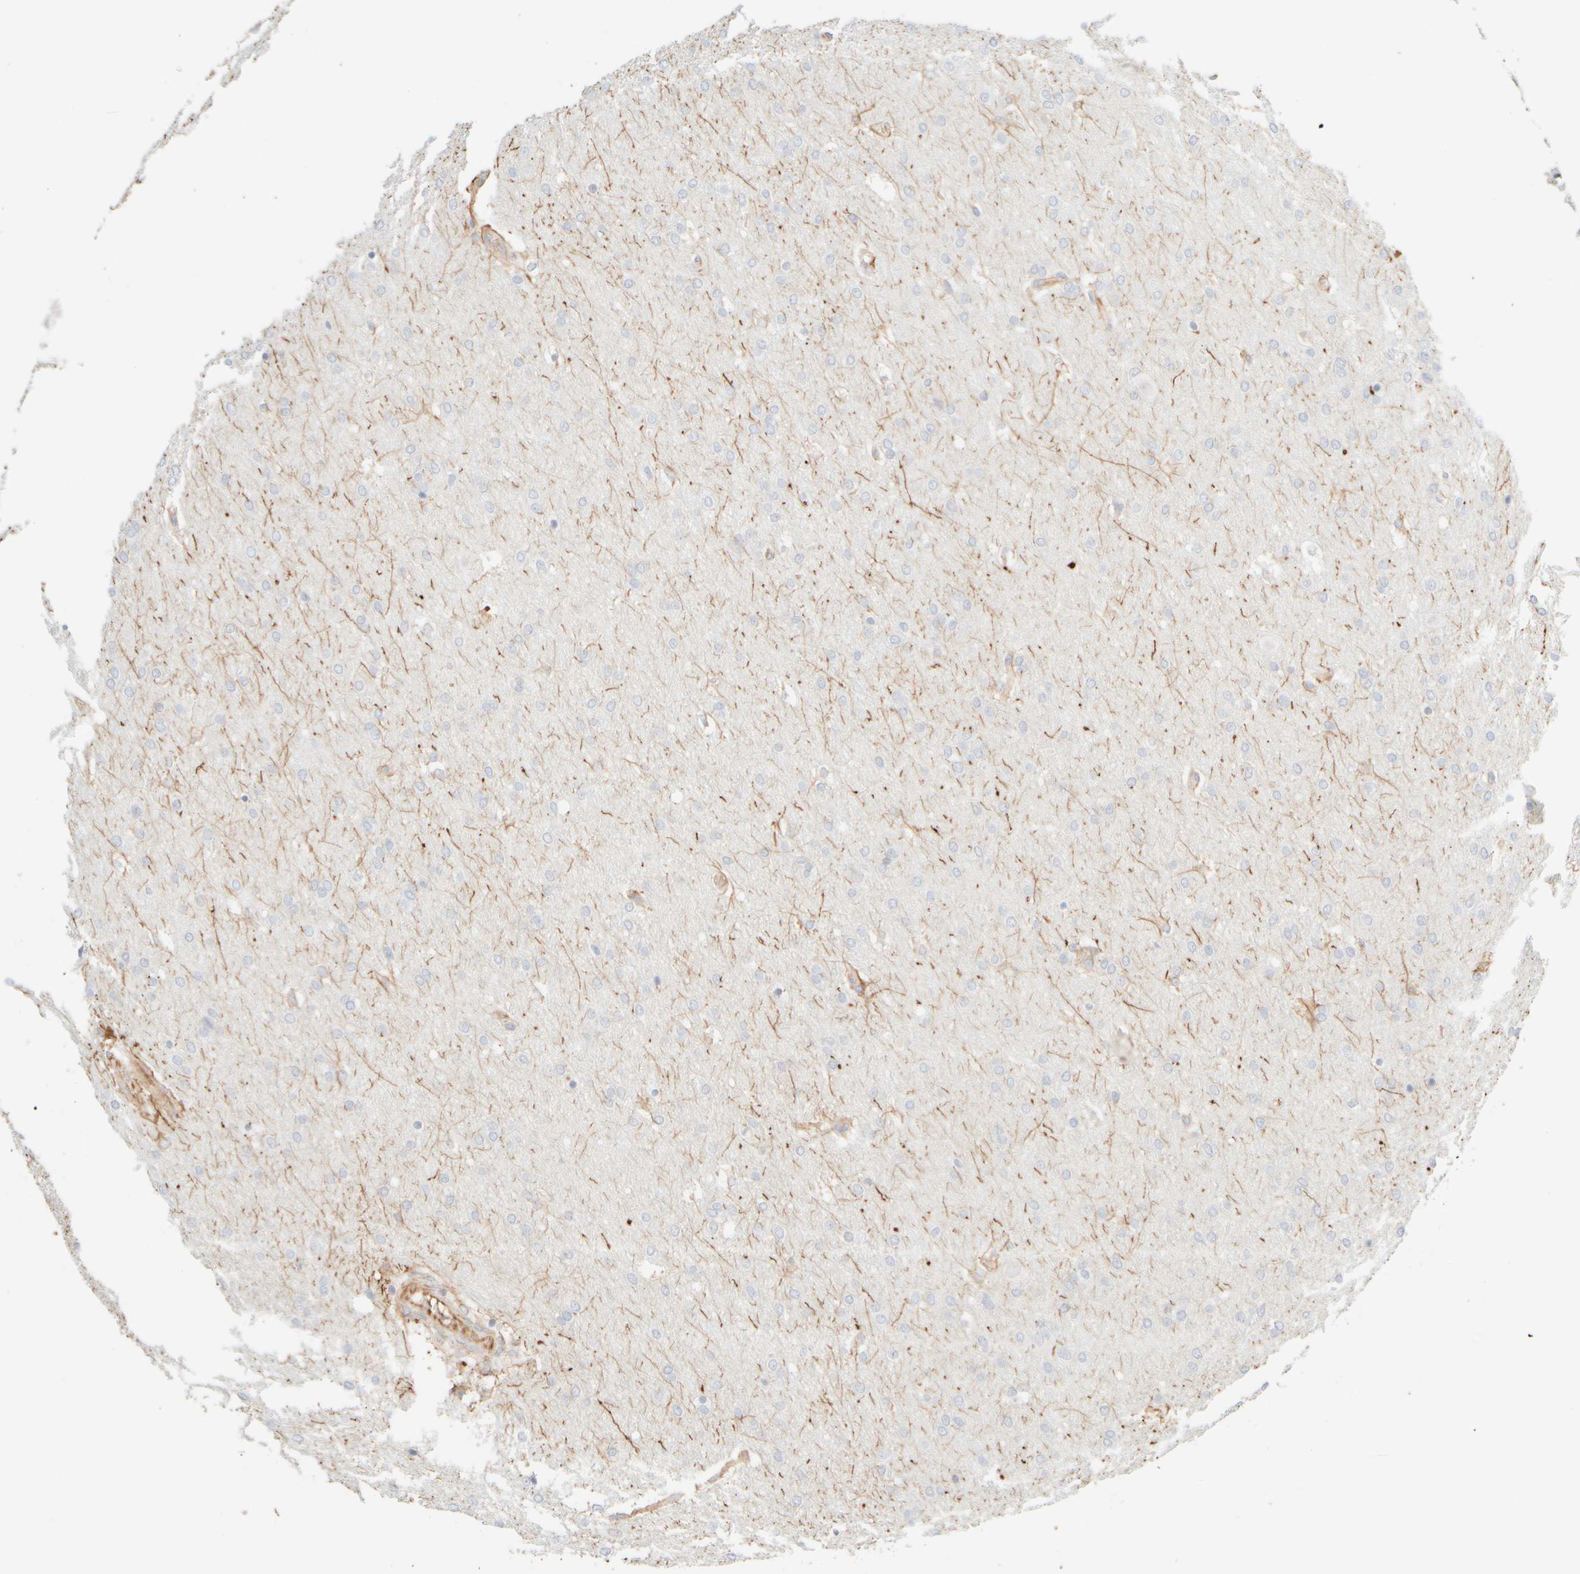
{"staining": {"intensity": "negative", "quantity": "none", "location": "none"}, "tissue": "glioma", "cell_type": "Tumor cells", "image_type": "cancer", "snomed": [{"axis": "morphology", "description": "Glioma, malignant, Low grade"}, {"axis": "topography", "description": "Brain"}], "caption": "Immunohistochemical staining of glioma demonstrates no significant staining in tumor cells.", "gene": "KRT15", "patient": {"sex": "female", "age": 37}}